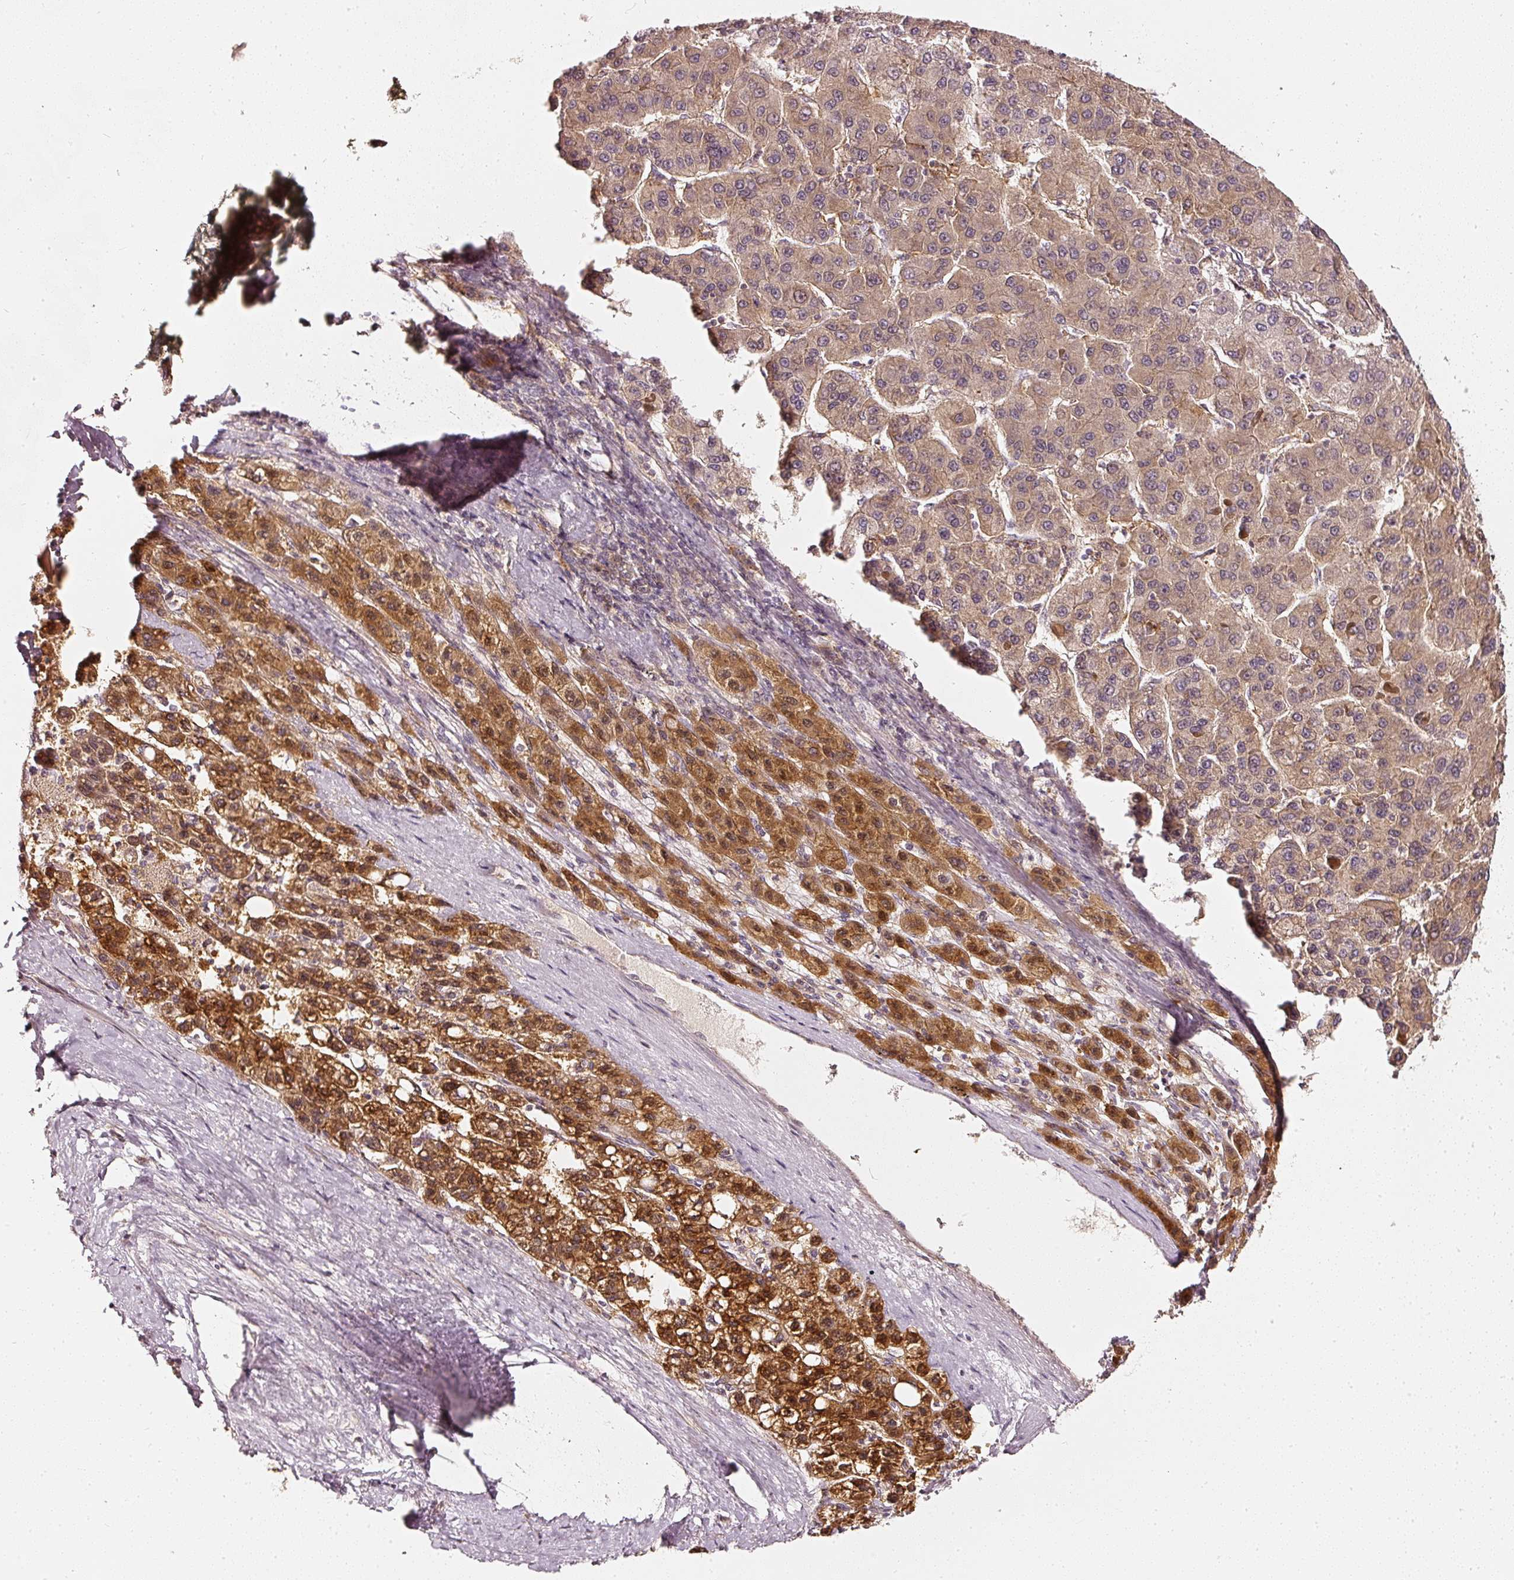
{"staining": {"intensity": "moderate", "quantity": ">75%", "location": "cytoplasmic/membranous,nuclear"}, "tissue": "liver cancer", "cell_type": "Tumor cells", "image_type": "cancer", "snomed": [{"axis": "morphology", "description": "Carcinoma, Hepatocellular, NOS"}, {"axis": "topography", "description": "Liver"}], "caption": "Protein staining of liver hepatocellular carcinoma tissue exhibits moderate cytoplasmic/membranous and nuclear staining in about >75% of tumor cells. (IHC, brightfield microscopy, high magnification).", "gene": "ASMTL", "patient": {"sex": "female", "age": 82}}